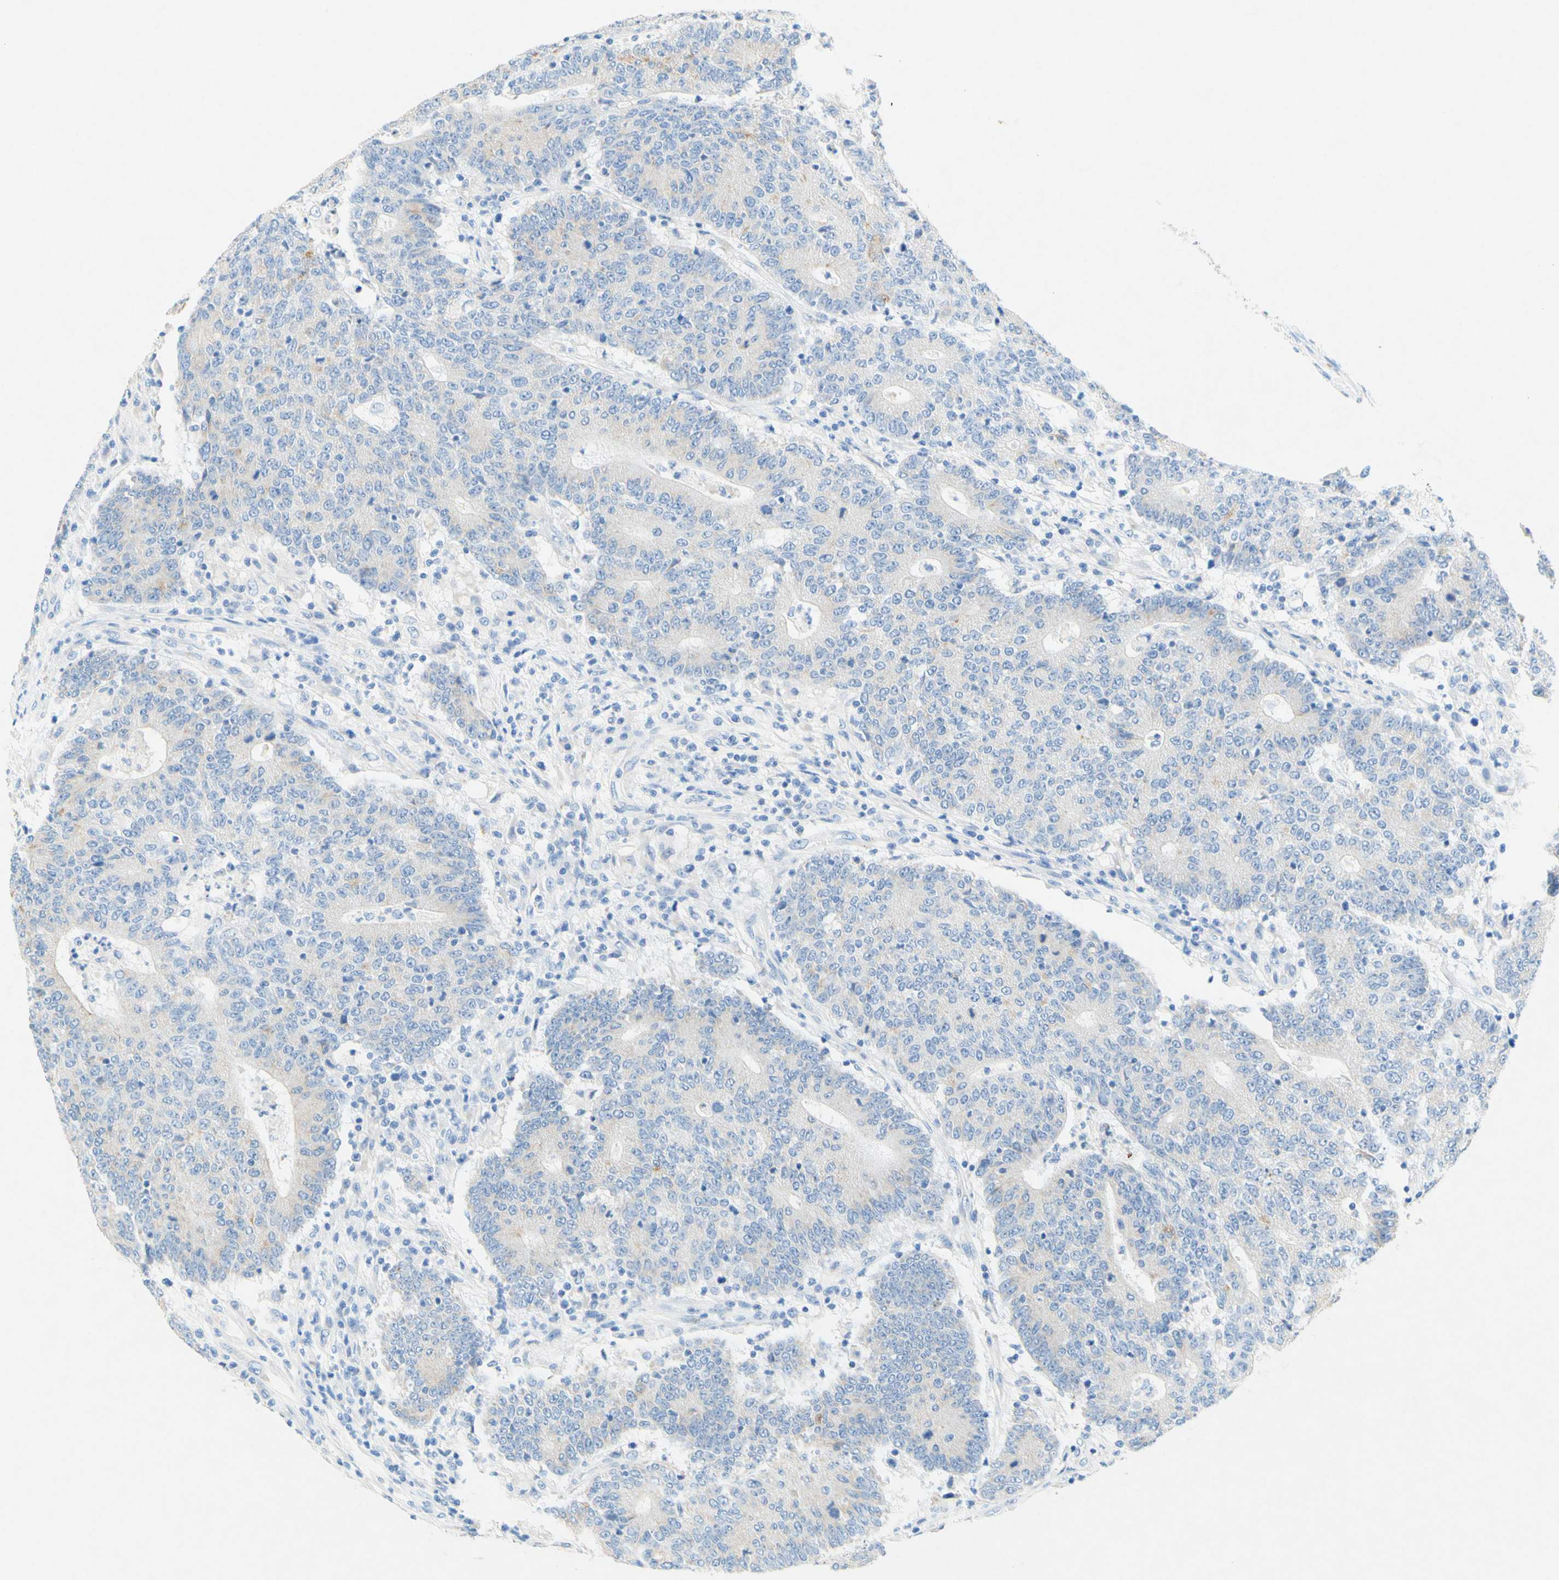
{"staining": {"intensity": "negative", "quantity": "none", "location": "none"}, "tissue": "colorectal cancer", "cell_type": "Tumor cells", "image_type": "cancer", "snomed": [{"axis": "morphology", "description": "Normal tissue, NOS"}, {"axis": "morphology", "description": "Adenocarcinoma, NOS"}, {"axis": "topography", "description": "Colon"}], "caption": "A histopathology image of human colorectal cancer is negative for staining in tumor cells.", "gene": "SLC46A1", "patient": {"sex": "female", "age": 75}}